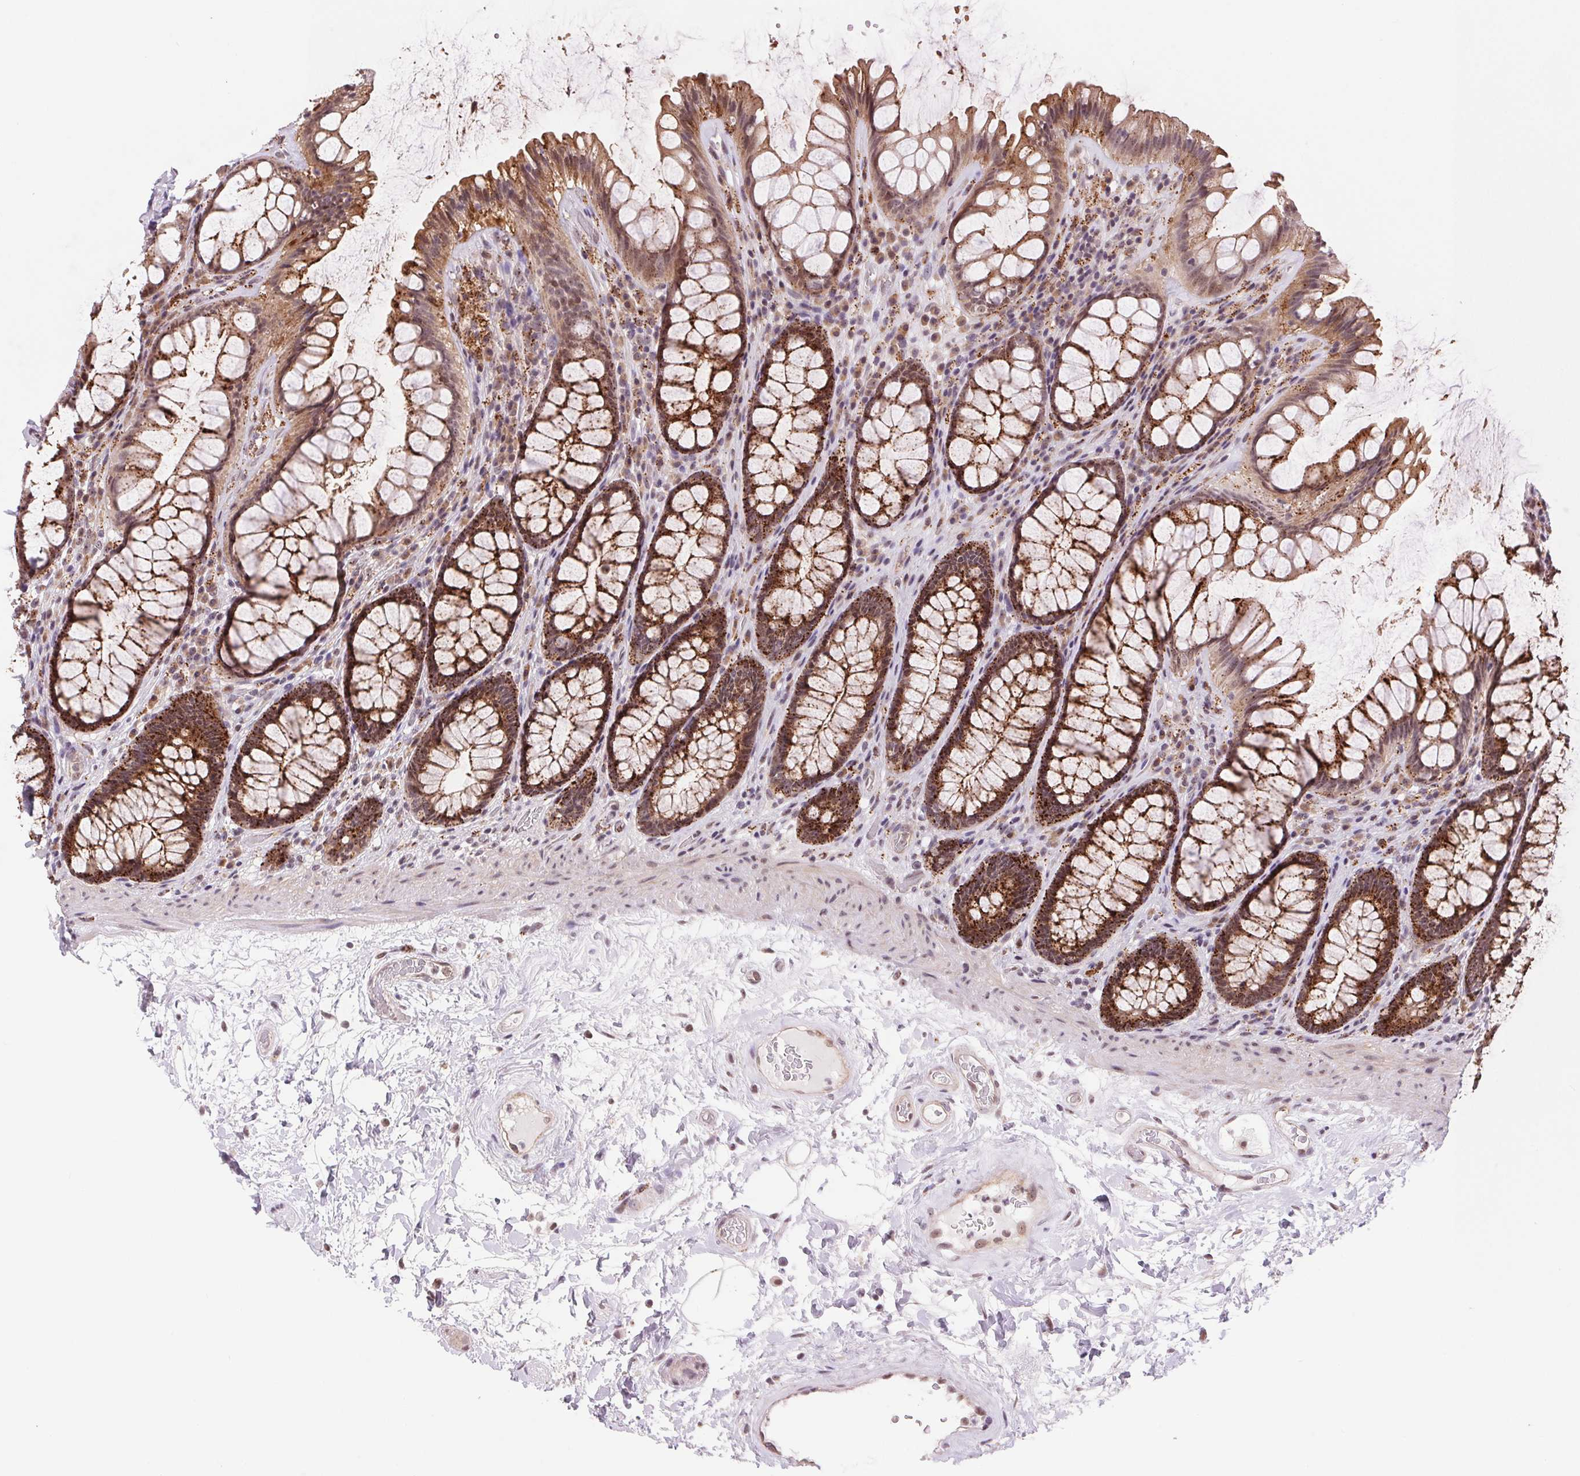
{"staining": {"intensity": "strong", "quantity": ">75%", "location": "cytoplasmic/membranous"}, "tissue": "rectum", "cell_type": "Glandular cells", "image_type": "normal", "snomed": [{"axis": "morphology", "description": "Normal tissue, NOS"}, {"axis": "topography", "description": "Rectum"}], "caption": "Glandular cells demonstrate high levels of strong cytoplasmic/membranous staining in approximately >75% of cells in unremarkable human rectum.", "gene": "CHMP4B", "patient": {"sex": "male", "age": 72}}